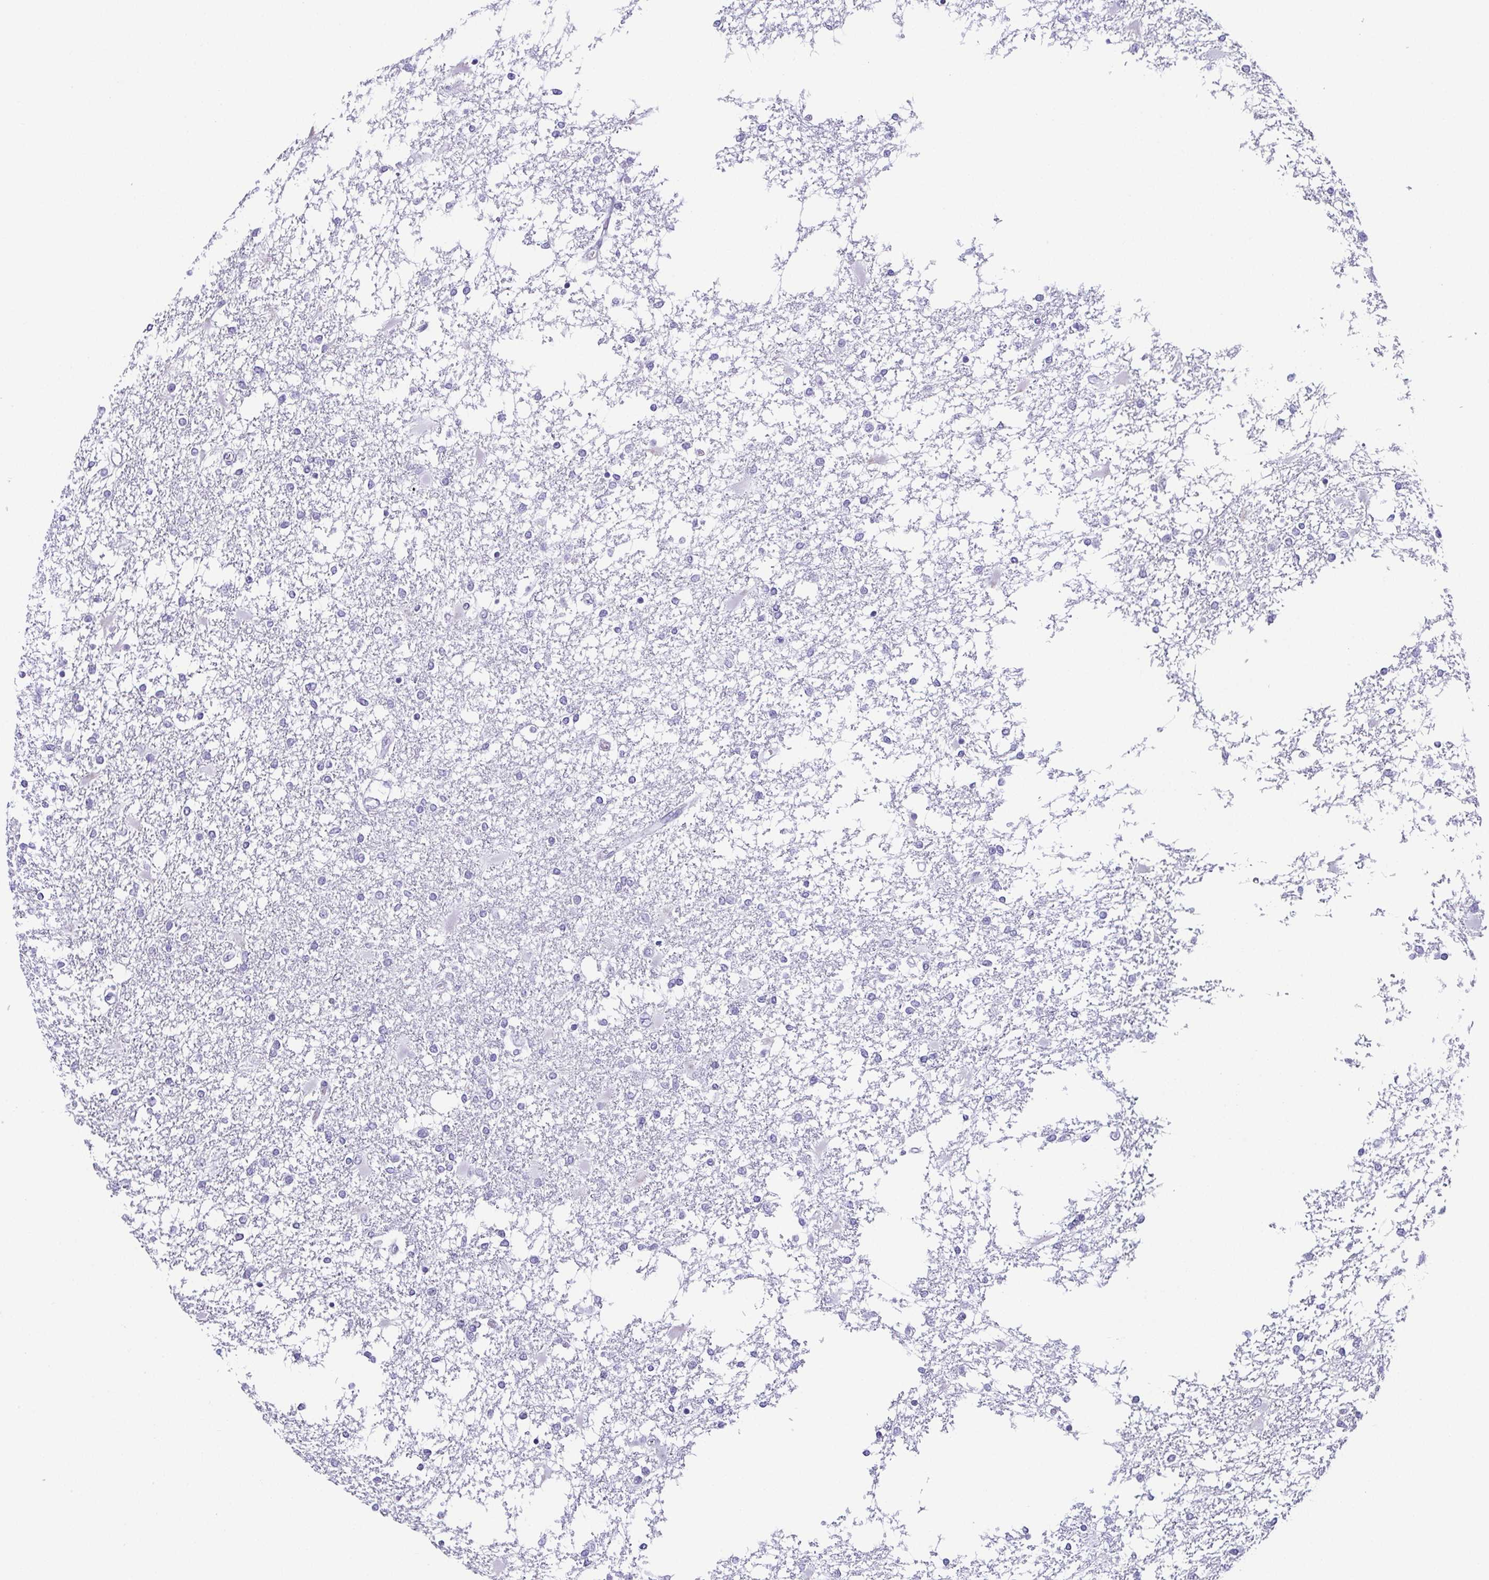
{"staining": {"intensity": "negative", "quantity": "none", "location": "none"}, "tissue": "glioma", "cell_type": "Tumor cells", "image_type": "cancer", "snomed": [{"axis": "morphology", "description": "Glioma, malignant, High grade"}, {"axis": "topography", "description": "Cerebral cortex"}], "caption": "Tumor cells show no significant protein expression in malignant glioma (high-grade).", "gene": "ESX1", "patient": {"sex": "male", "age": 79}}